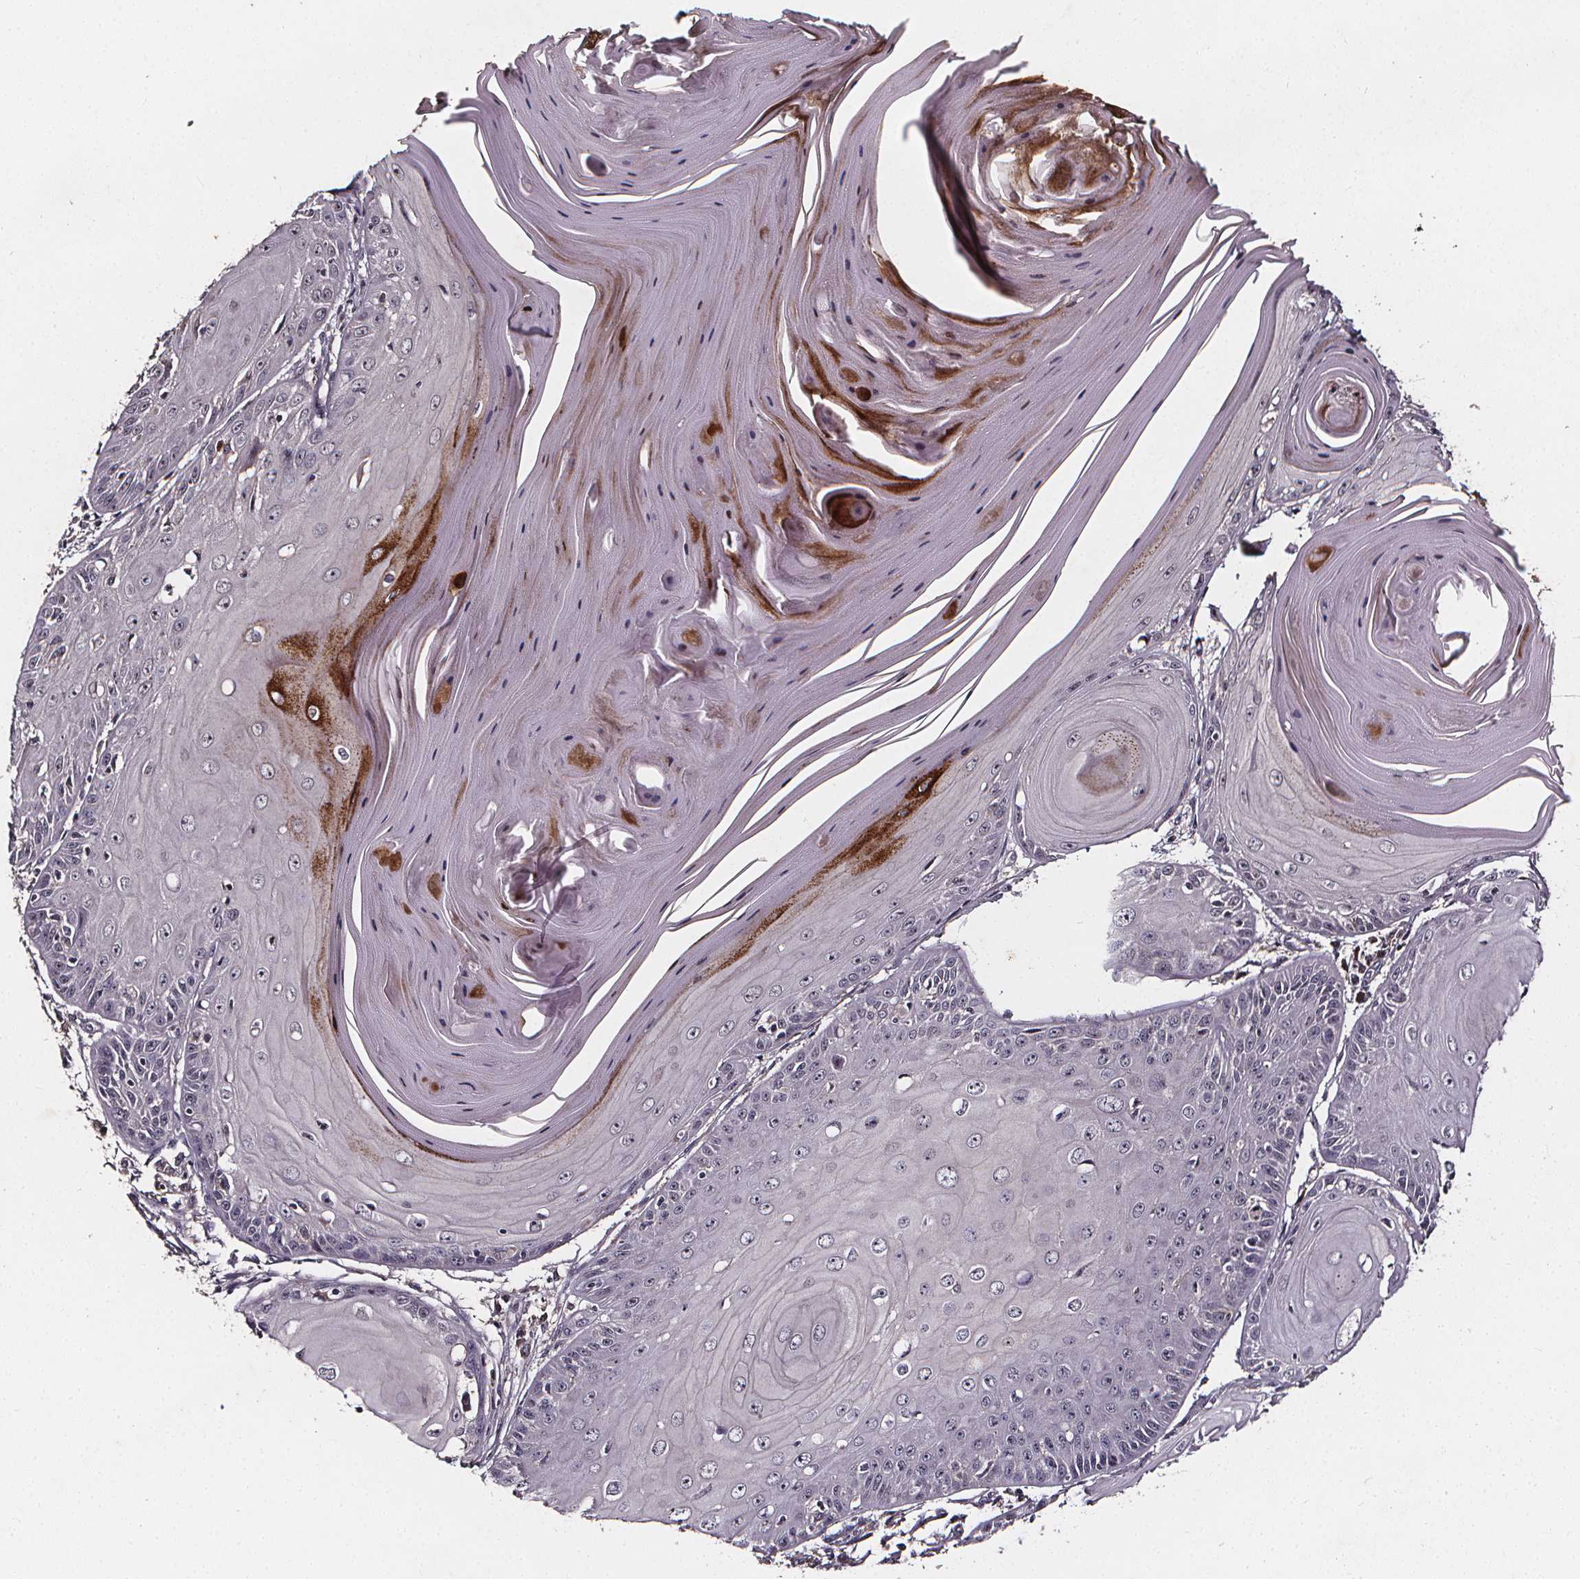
{"staining": {"intensity": "strong", "quantity": "<25%", "location": "cytoplasmic/membranous,nuclear"}, "tissue": "skin cancer", "cell_type": "Tumor cells", "image_type": "cancer", "snomed": [{"axis": "morphology", "description": "Squamous cell carcinoma, NOS"}, {"axis": "topography", "description": "Skin"}, {"axis": "topography", "description": "Vulva"}], "caption": "Skin cancer tissue reveals strong cytoplasmic/membranous and nuclear positivity in about <25% of tumor cells, visualized by immunohistochemistry.", "gene": "SPAG8", "patient": {"sex": "female", "age": 85}}